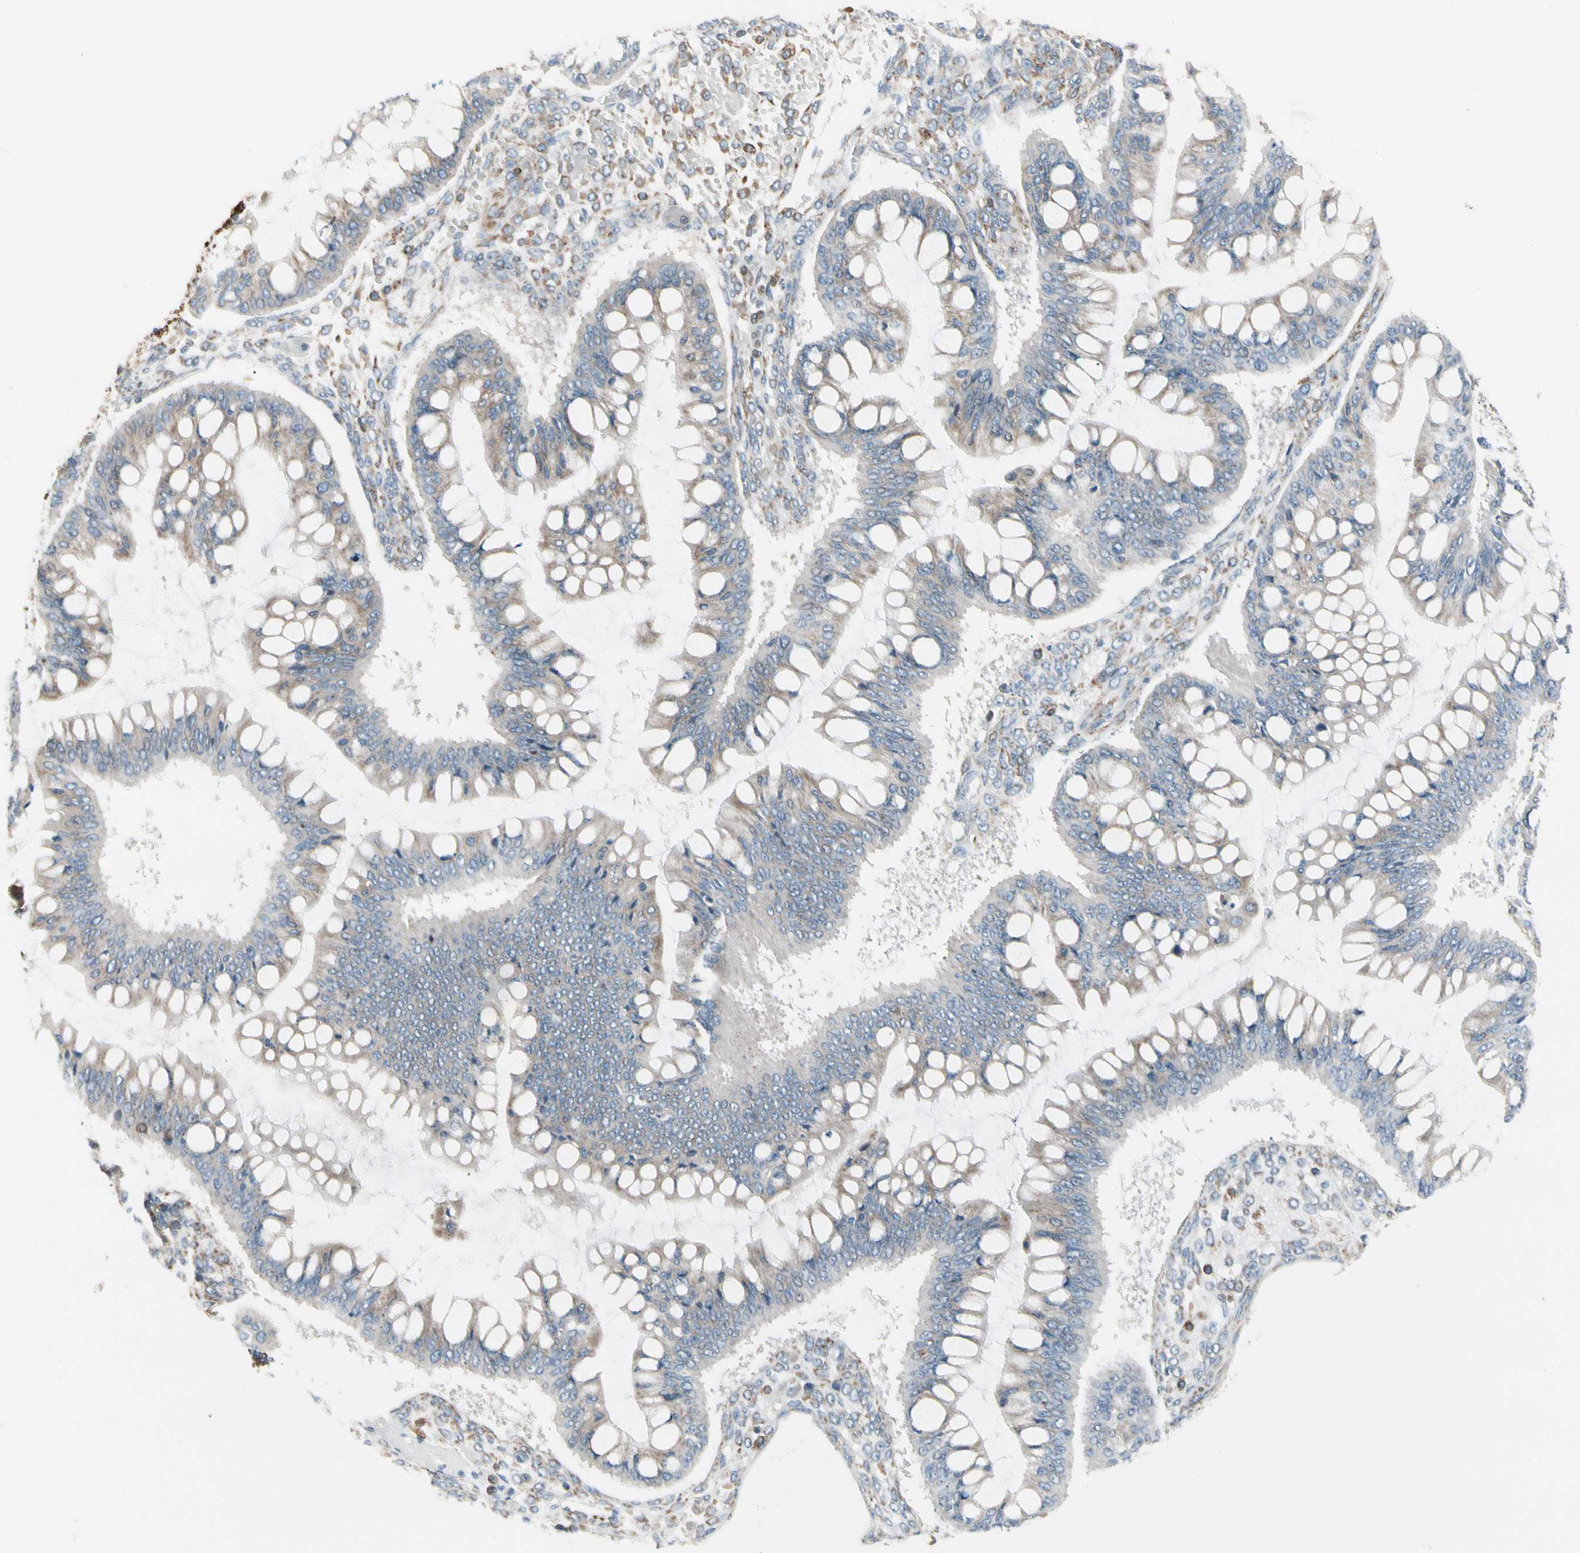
{"staining": {"intensity": "weak", "quantity": "25%-75%", "location": "cytoplasmic/membranous"}, "tissue": "ovarian cancer", "cell_type": "Tumor cells", "image_type": "cancer", "snomed": [{"axis": "morphology", "description": "Cystadenocarcinoma, mucinous, NOS"}, {"axis": "topography", "description": "Ovary"}], "caption": "Weak cytoplasmic/membranous positivity is seen in approximately 25%-75% of tumor cells in ovarian mucinous cystadenocarcinoma.", "gene": "LRPAP1", "patient": {"sex": "female", "age": 73}}